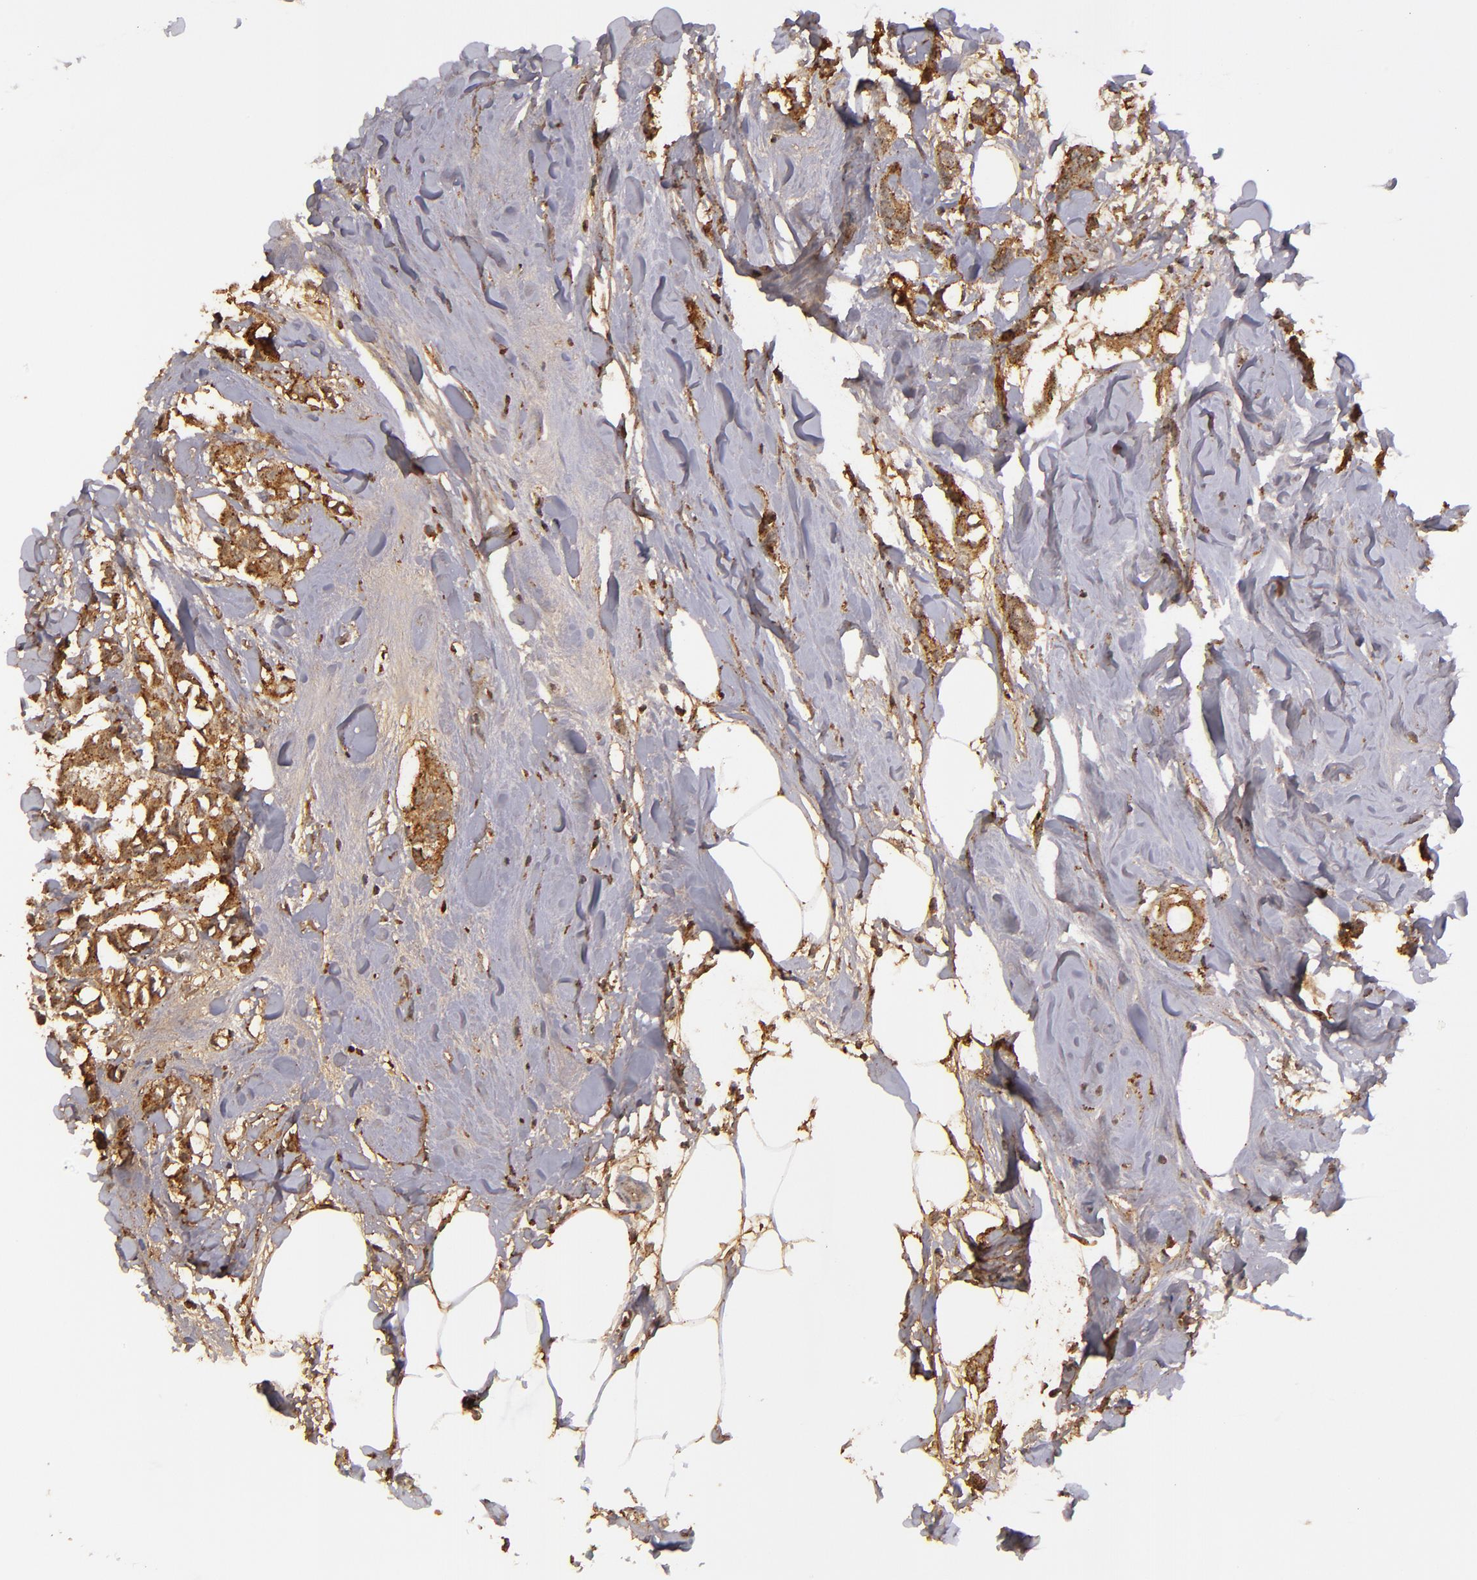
{"staining": {"intensity": "moderate", "quantity": ">75%", "location": "cytoplasmic/membranous"}, "tissue": "breast cancer", "cell_type": "Tumor cells", "image_type": "cancer", "snomed": [{"axis": "morphology", "description": "Duct carcinoma"}, {"axis": "topography", "description": "Breast"}], "caption": "Protein staining of breast cancer tissue shows moderate cytoplasmic/membranous positivity in approximately >75% of tumor cells.", "gene": "ZFYVE1", "patient": {"sex": "female", "age": 84}}